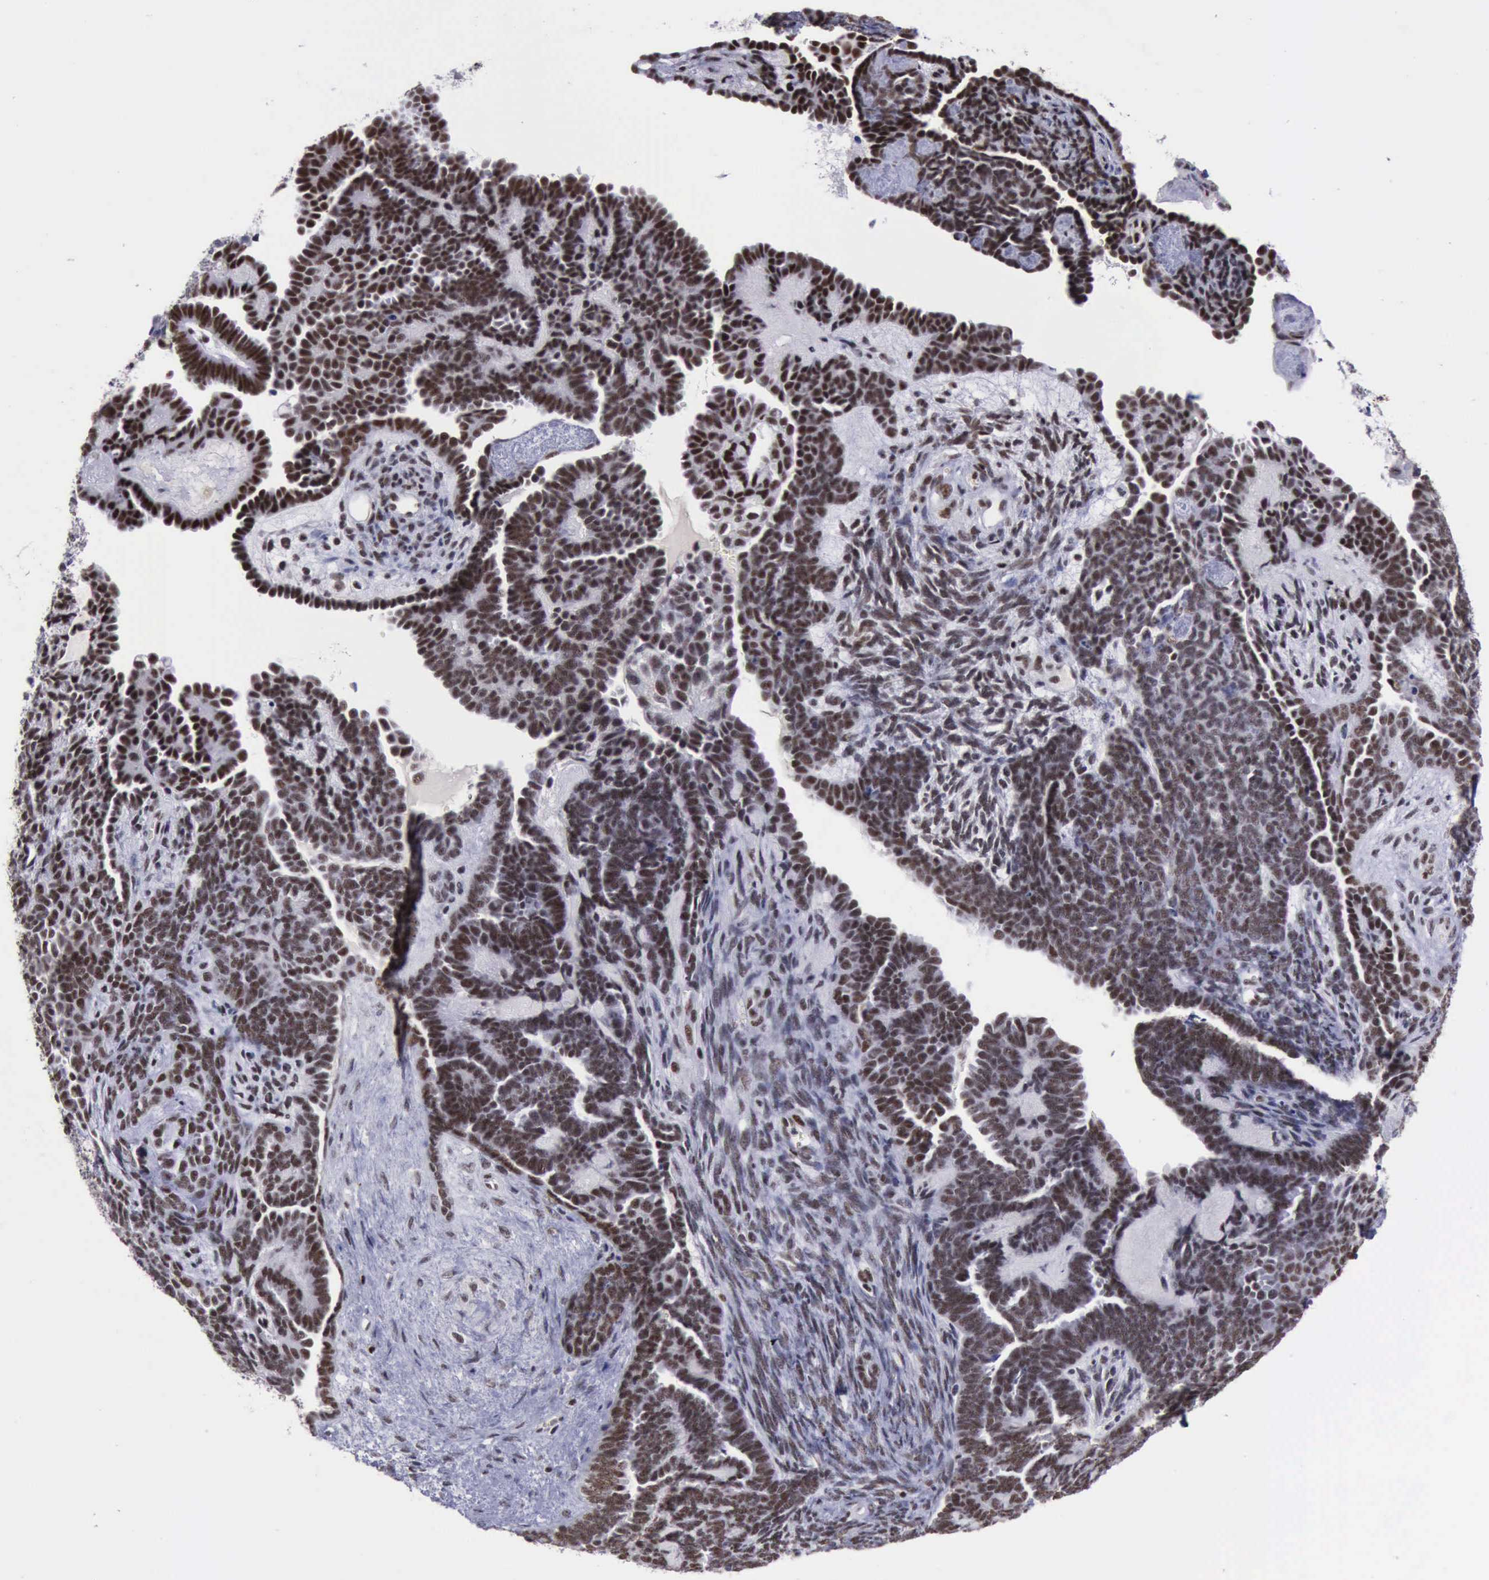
{"staining": {"intensity": "strong", "quantity": ">75%", "location": "nuclear"}, "tissue": "endometrial cancer", "cell_type": "Tumor cells", "image_type": "cancer", "snomed": [{"axis": "morphology", "description": "Neoplasm, malignant, NOS"}, {"axis": "topography", "description": "Endometrium"}], "caption": "The micrograph demonstrates a brown stain indicating the presence of a protein in the nuclear of tumor cells in neoplasm (malignant) (endometrial). Using DAB (3,3'-diaminobenzidine) (brown) and hematoxylin (blue) stains, captured at high magnification using brightfield microscopy.", "gene": "YY1", "patient": {"sex": "female", "age": 74}}